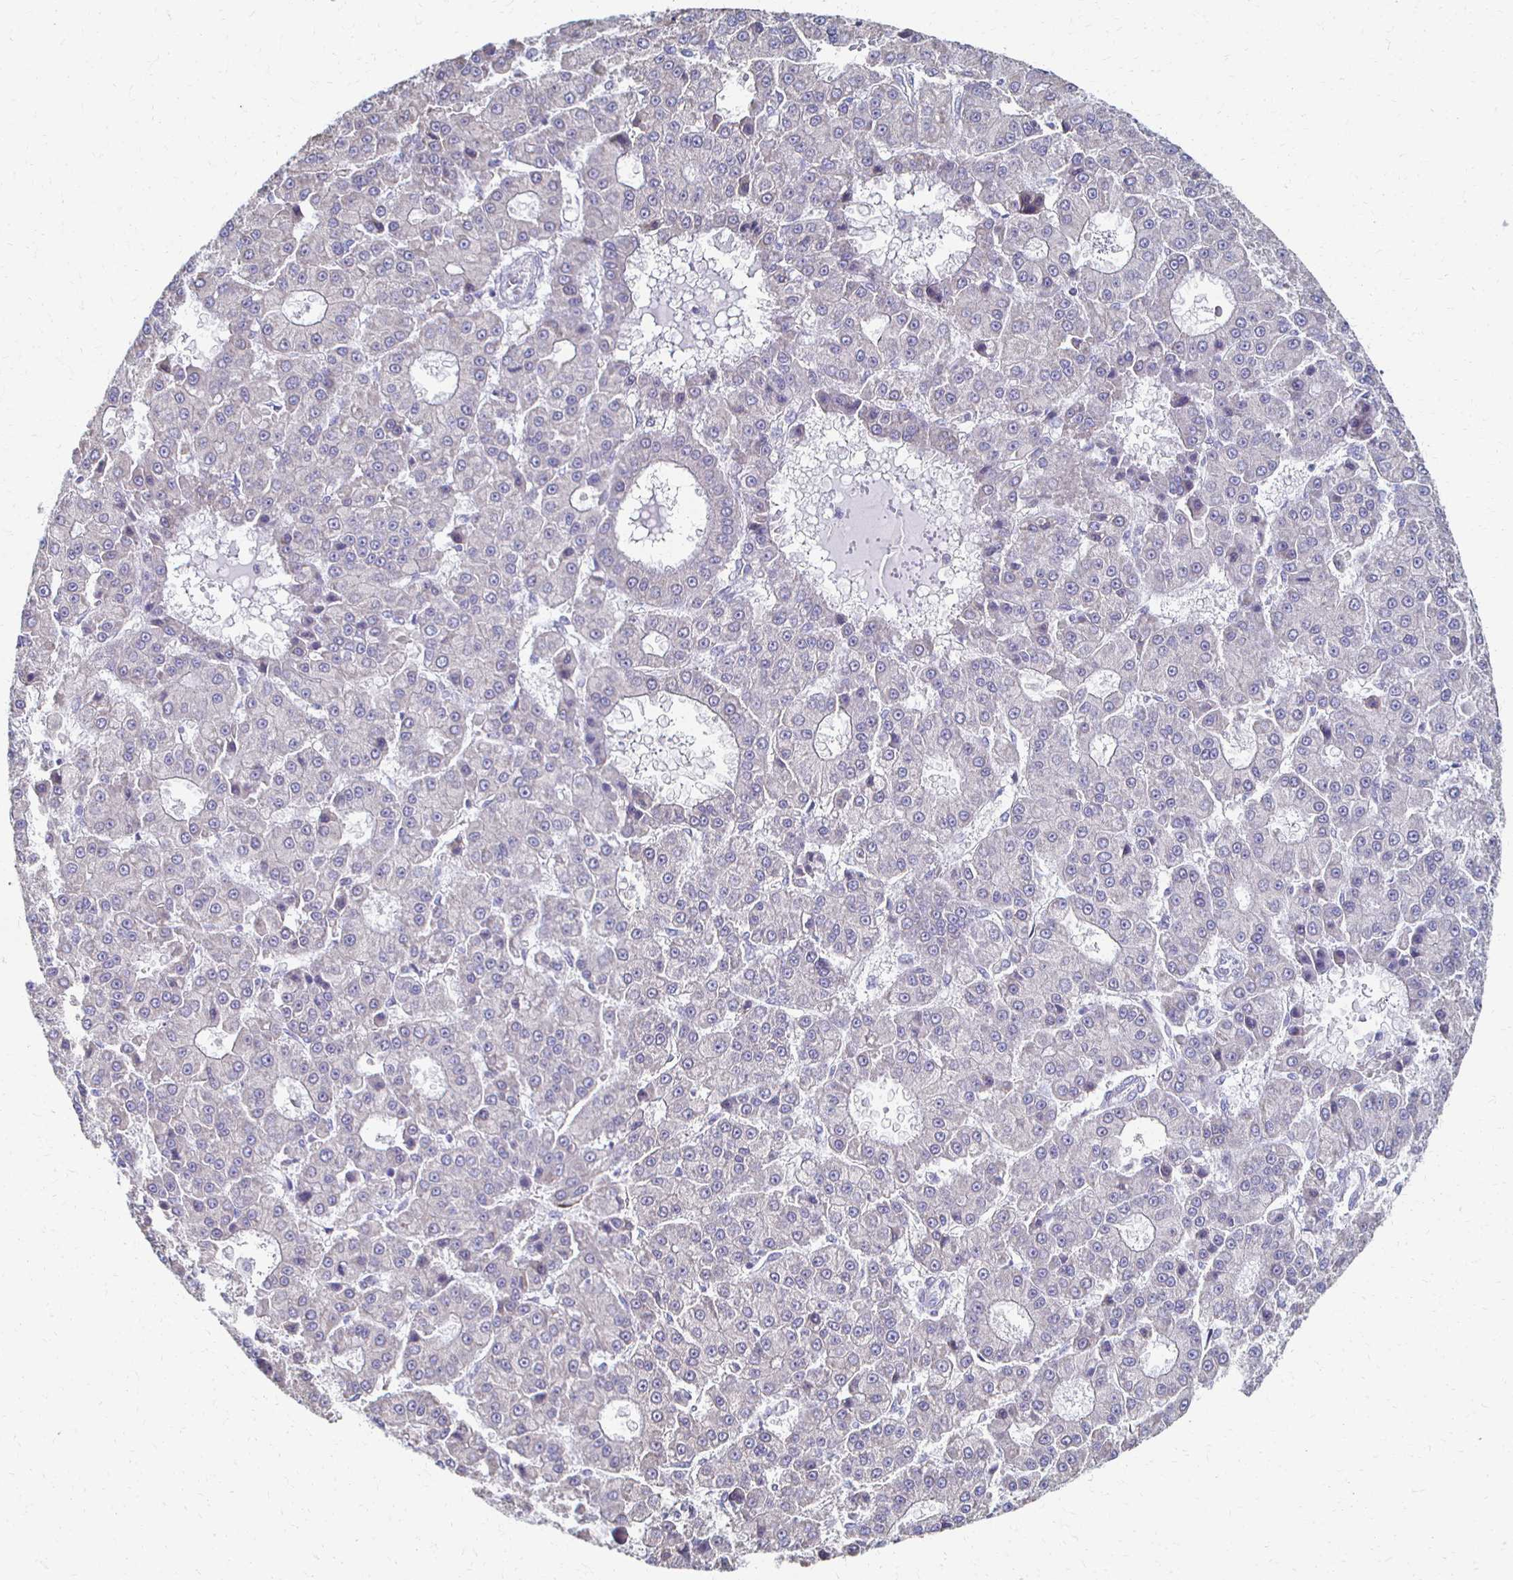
{"staining": {"intensity": "negative", "quantity": "none", "location": "none"}, "tissue": "liver cancer", "cell_type": "Tumor cells", "image_type": "cancer", "snomed": [{"axis": "morphology", "description": "Carcinoma, Hepatocellular, NOS"}, {"axis": "topography", "description": "Liver"}], "caption": "Immunohistochemistry (IHC) of liver cancer (hepatocellular carcinoma) demonstrates no expression in tumor cells.", "gene": "ATP1A3", "patient": {"sex": "male", "age": 70}}